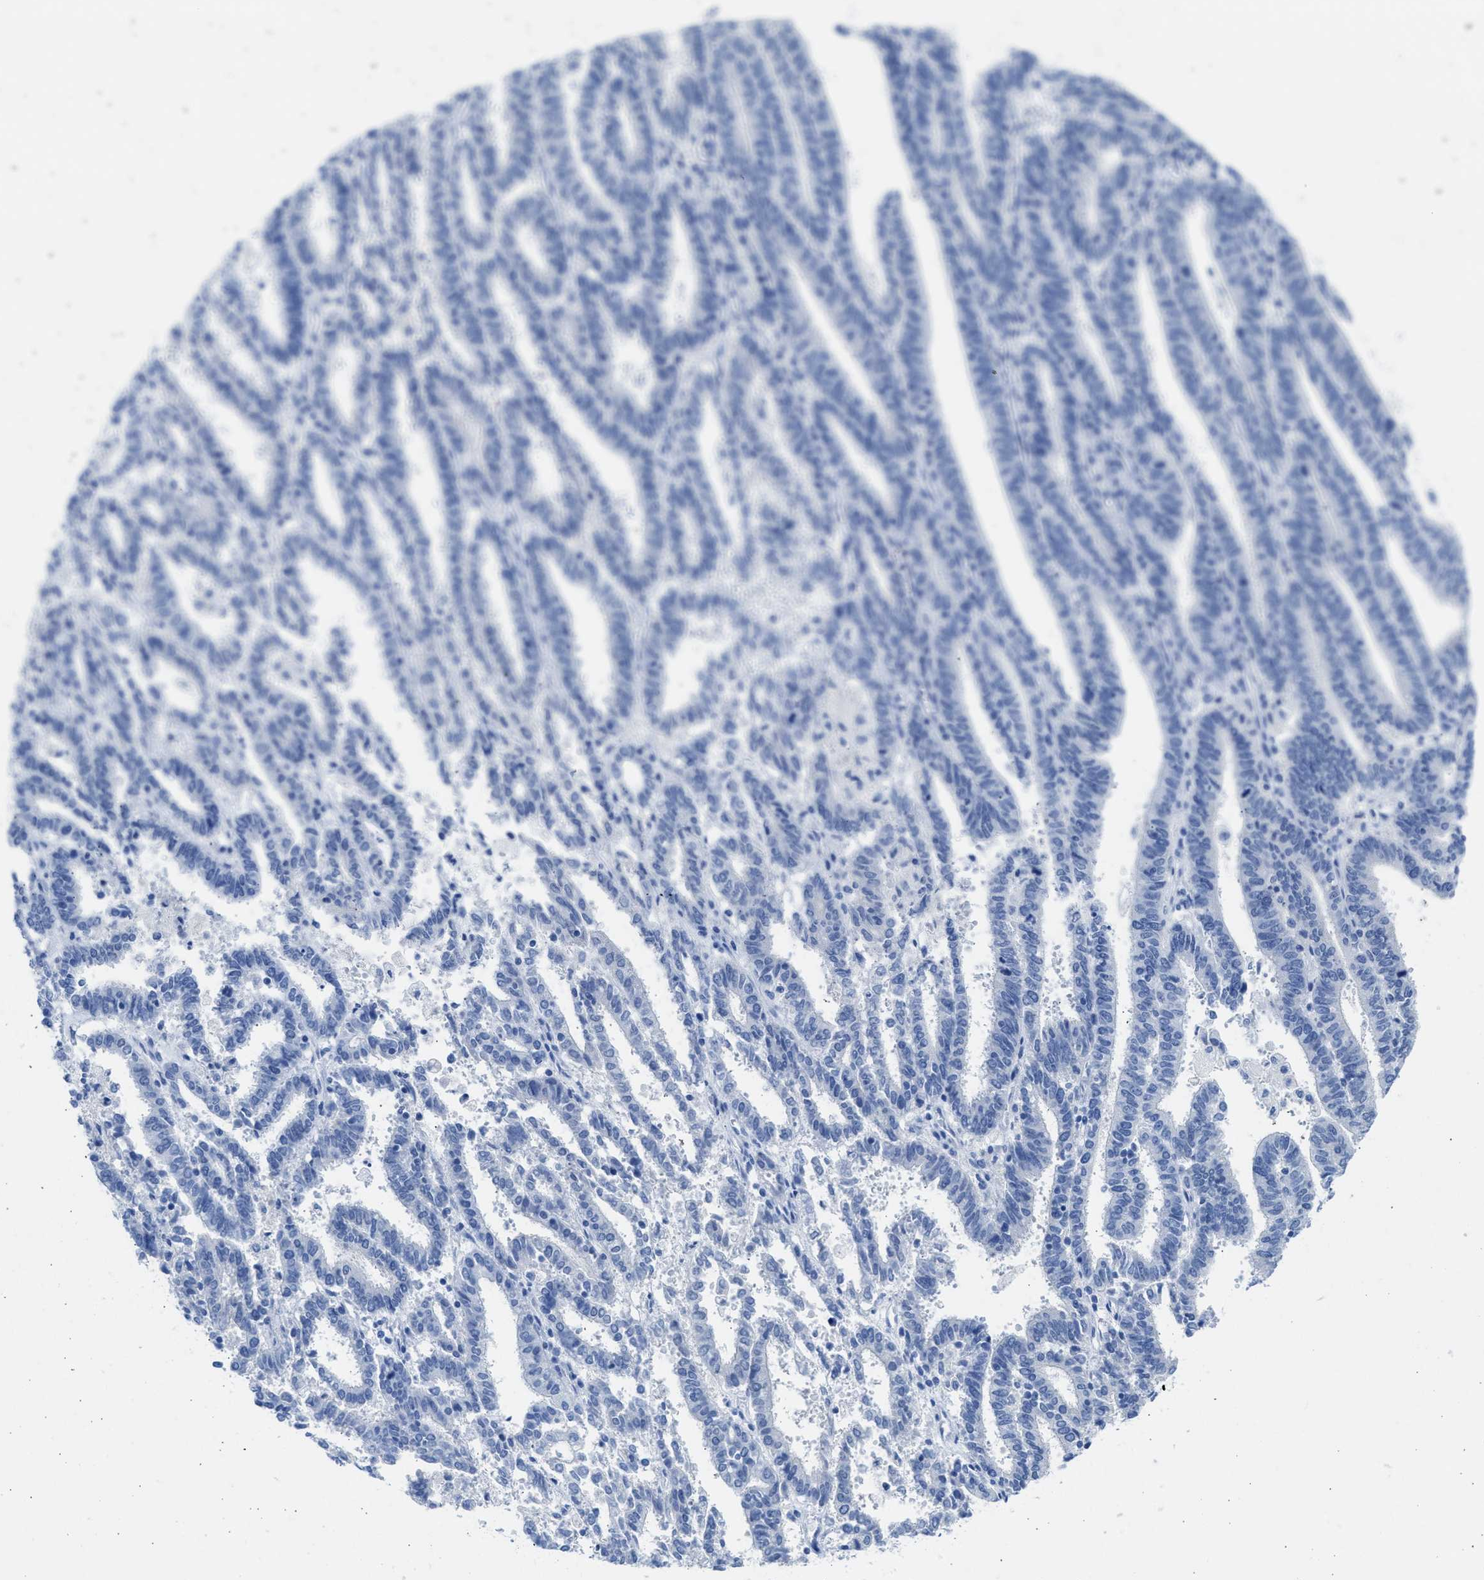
{"staining": {"intensity": "negative", "quantity": "none", "location": "none"}, "tissue": "endometrial cancer", "cell_type": "Tumor cells", "image_type": "cancer", "snomed": [{"axis": "morphology", "description": "Adenocarcinoma, NOS"}, {"axis": "topography", "description": "Uterus"}], "caption": "A micrograph of adenocarcinoma (endometrial) stained for a protein shows no brown staining in tumor cells.", "gene": "SPATA3", "patient": {"sex": "female", "age": 83}}